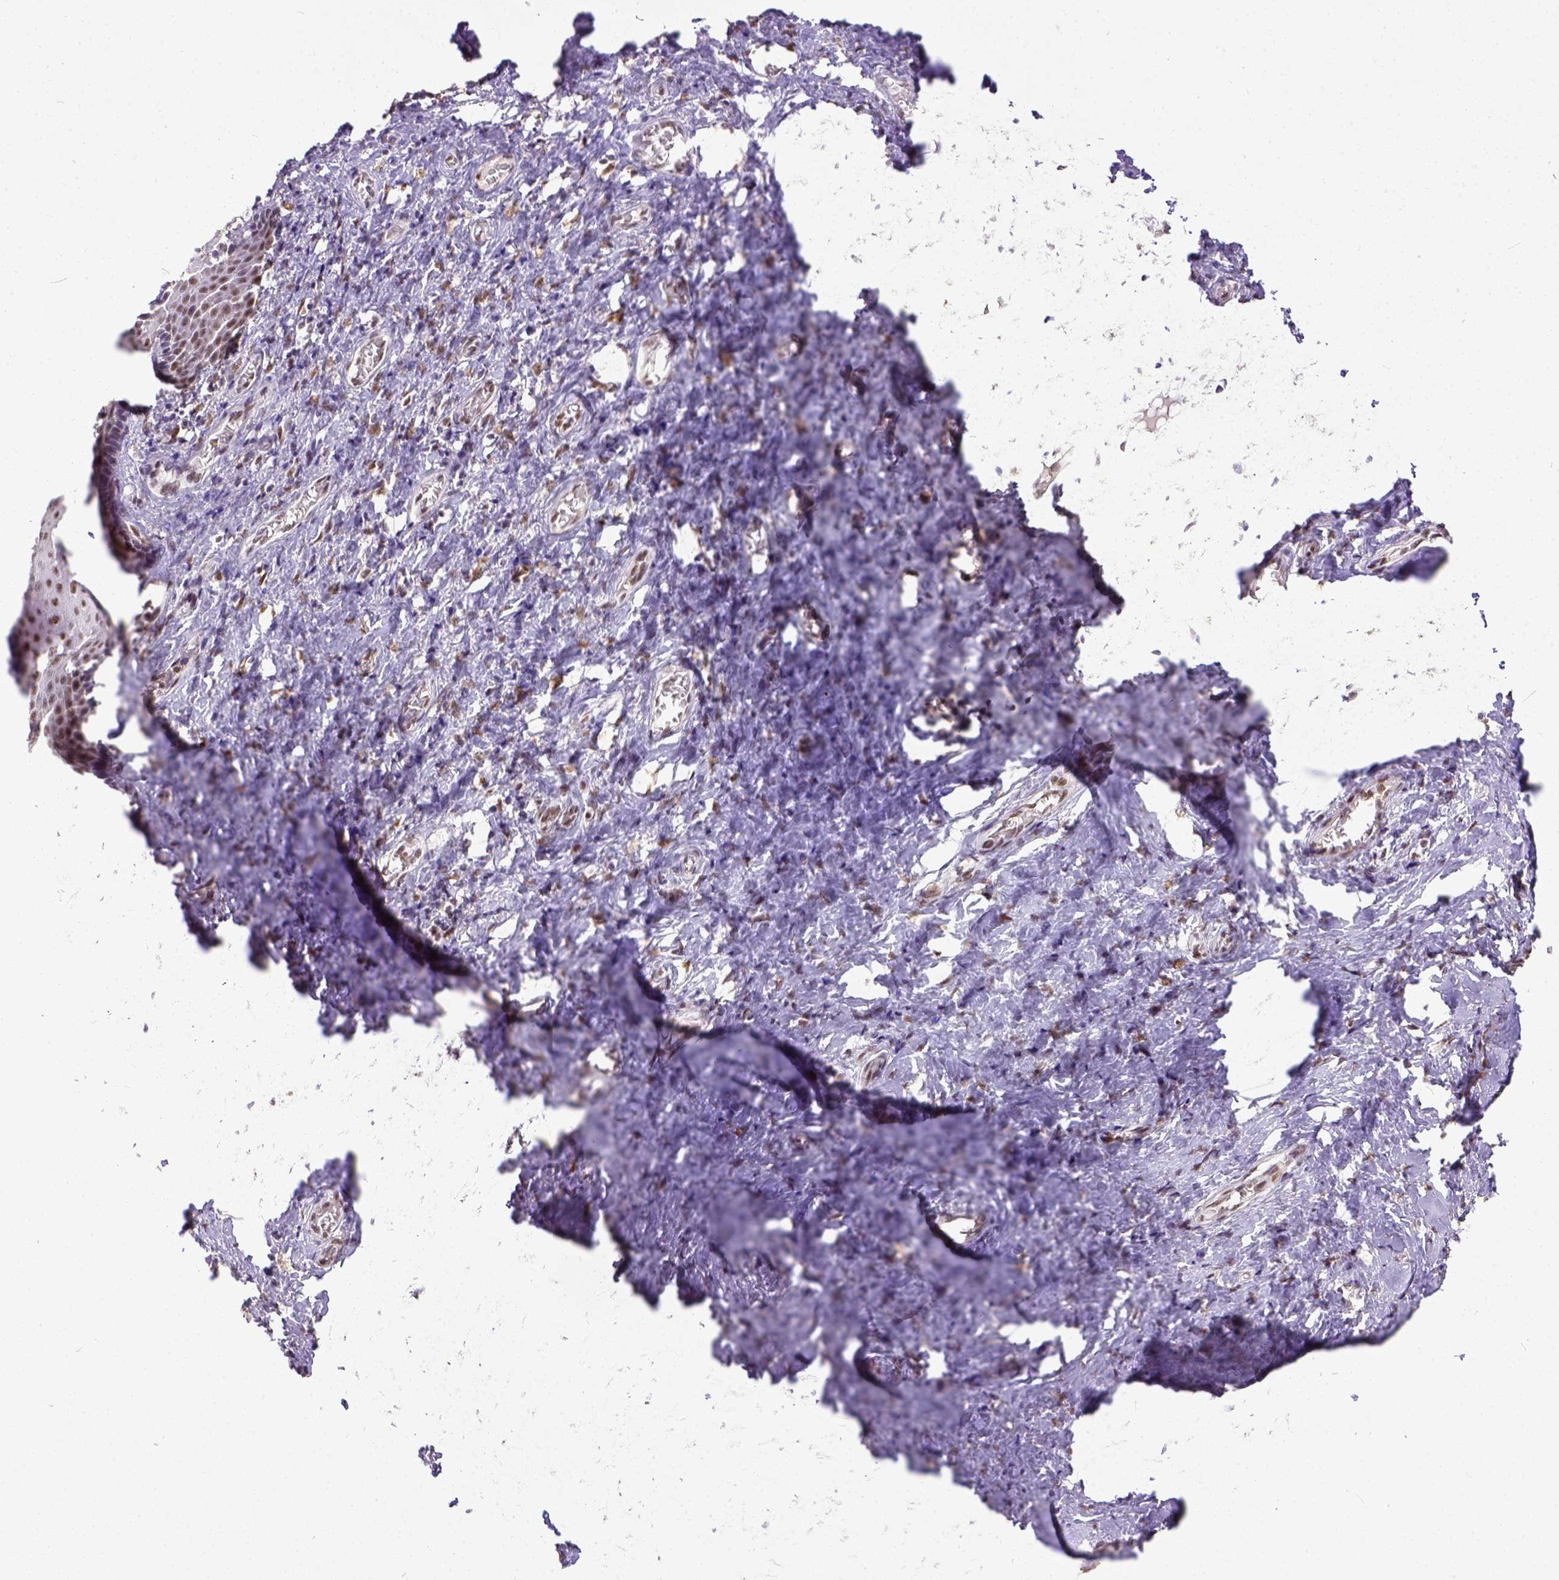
{"staining": {"intensity": "moderate", "quantity": ">75%", "location": "nuclear"}, "tissue": "vagina", "cell_type": "Squamous epithelial cells", "image_type": "normal", "snomed": [{"axis": "morphology", "description": "Normal tissue, NOS"}, {"axis": "topography", "description": "Vagina"}], "caption": "This image shows immunohistochemistry (IHC) staining of benign human vagina, with medium moderate nuclear positivity in about >75% of squamous epithelial cells.", "gene": "ERCC1", "patient": {"sex": "female", "age": 83}}